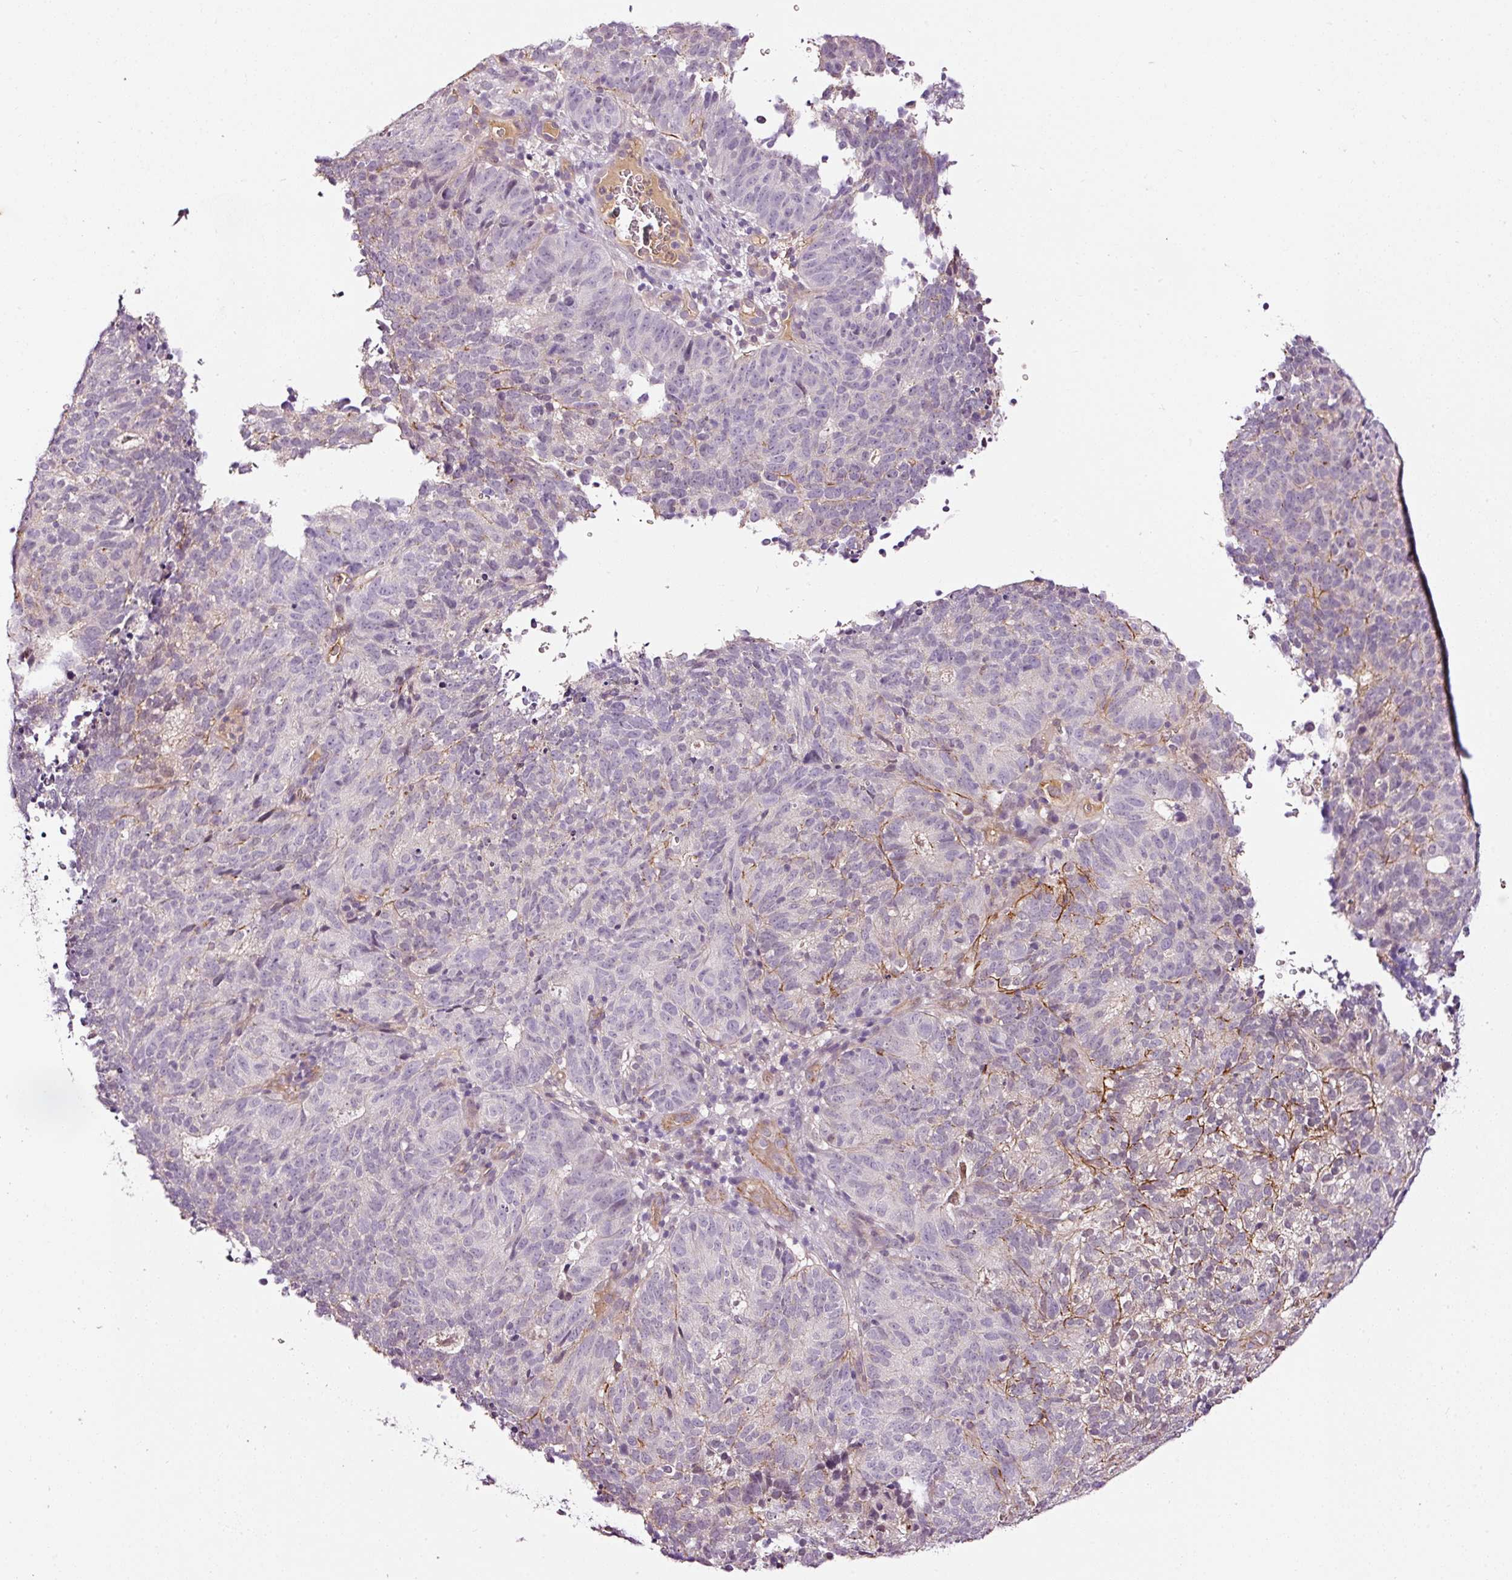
{"staining": {"intensity": "negative", "quantity": "none", "location": "none"}, "tissue": "cervical cancer", "cell_type": "Tumor cells", "image_type": "cancer", "snomed": [{"axis": "morphology", "description": "Adenocarcinoma, NOS"}, {"axis": "topography", "description": "Cervix"}], "caption": "IHC of cervical adenocarcinoma displays no positivity in tumor cells.", "gene": "ABCB4", "patient": {"sex": "female", "age": 38}}